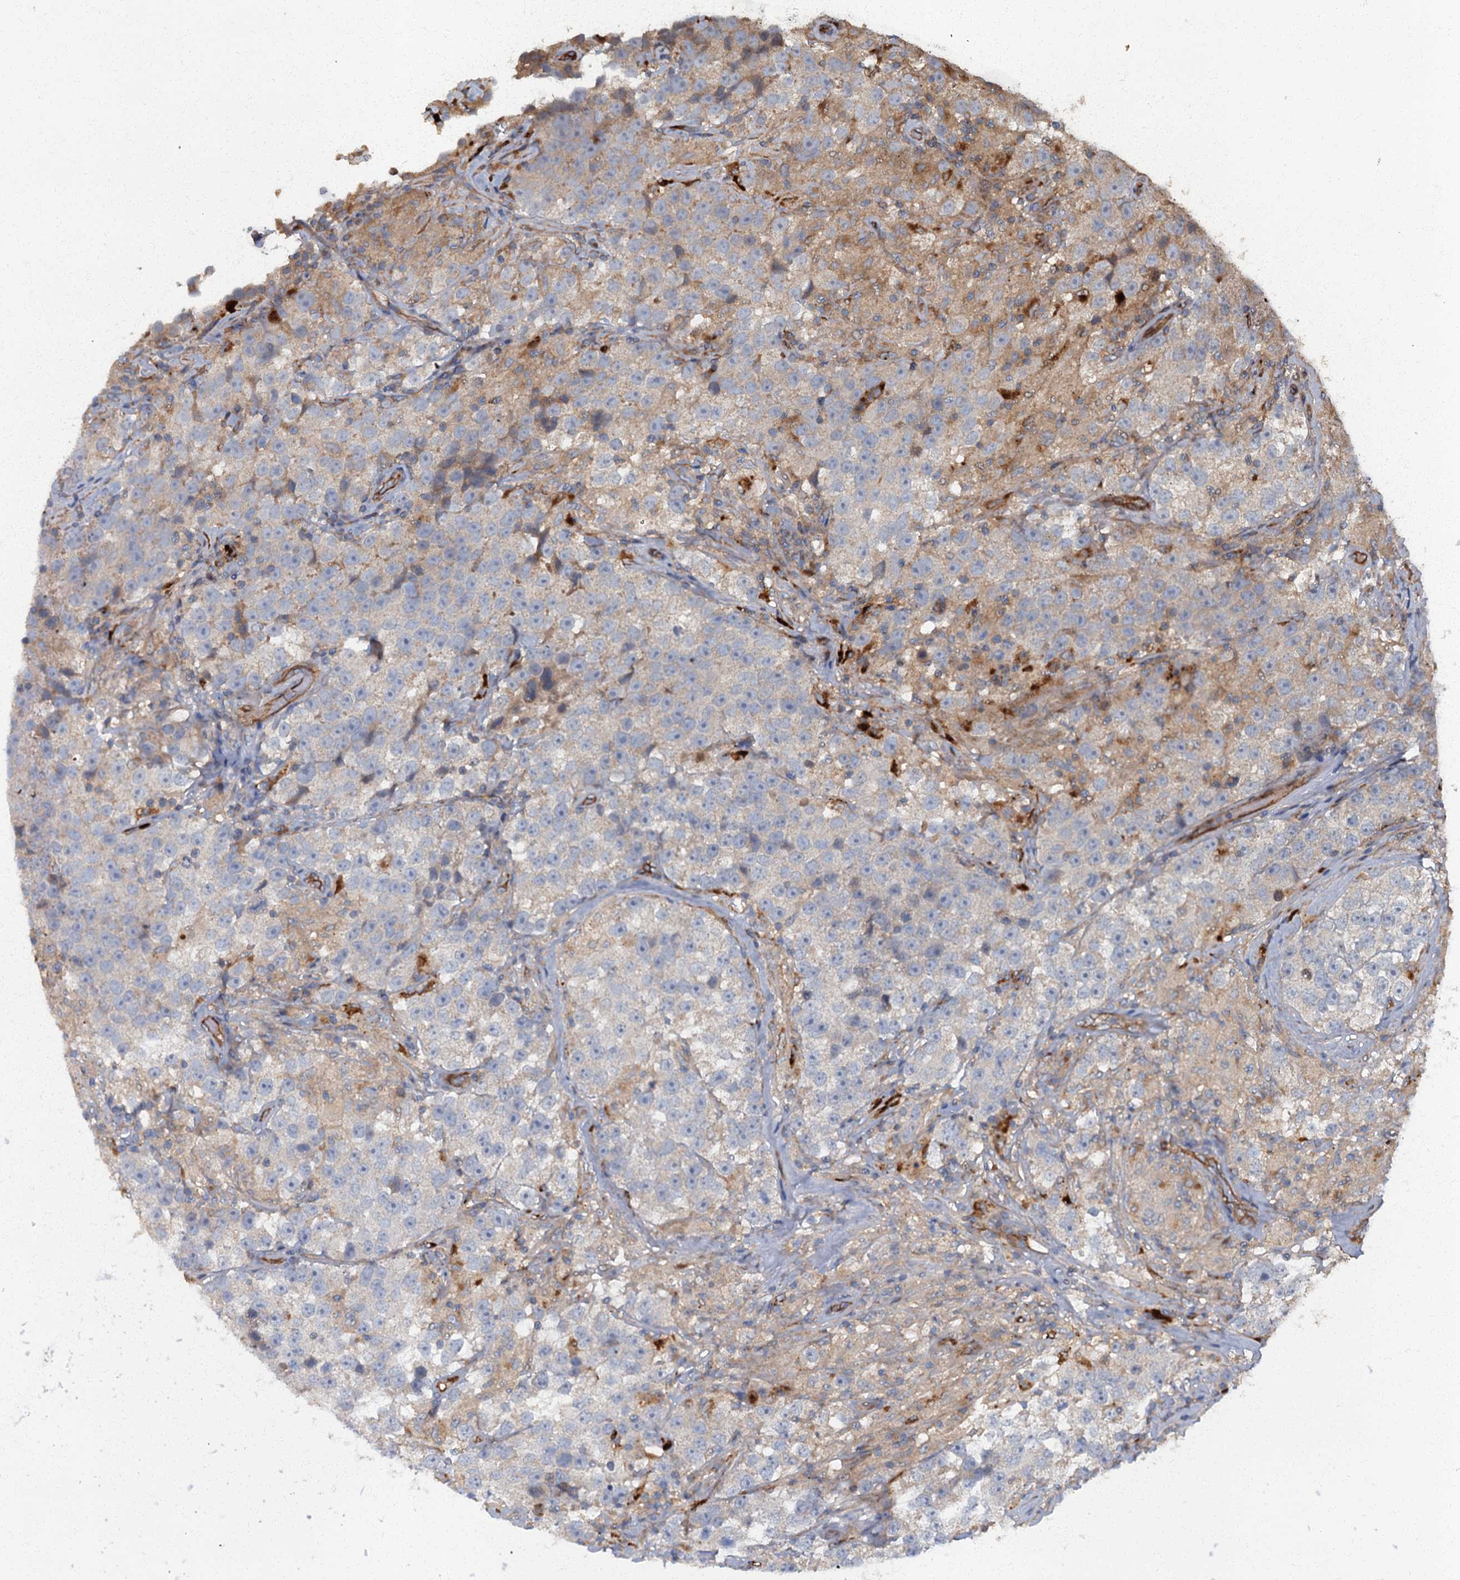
{"staining": {"intensity": "negative", "quantity": "none", "location": "none"}, "tissue": "testis cancer", "cell_type": "Tumor cells", "image_type": "cancer", "snomed": [{"axis": "morphology", "description": "Seminoma, NOS"}, {"axis": "topography", "description": "Testis"}], "caption": "A high-resolution micrograph shows immunohistochemistry (IHC) staining of seminoma (testis), which exhibits no significant positivity in tumor cells. (Brightfield microscopy of DAB (3,3'-diaminobenzidine) IHC at high magnification).", "gene": "ARL11", "patient": {"sex": "male", "age": 46}}